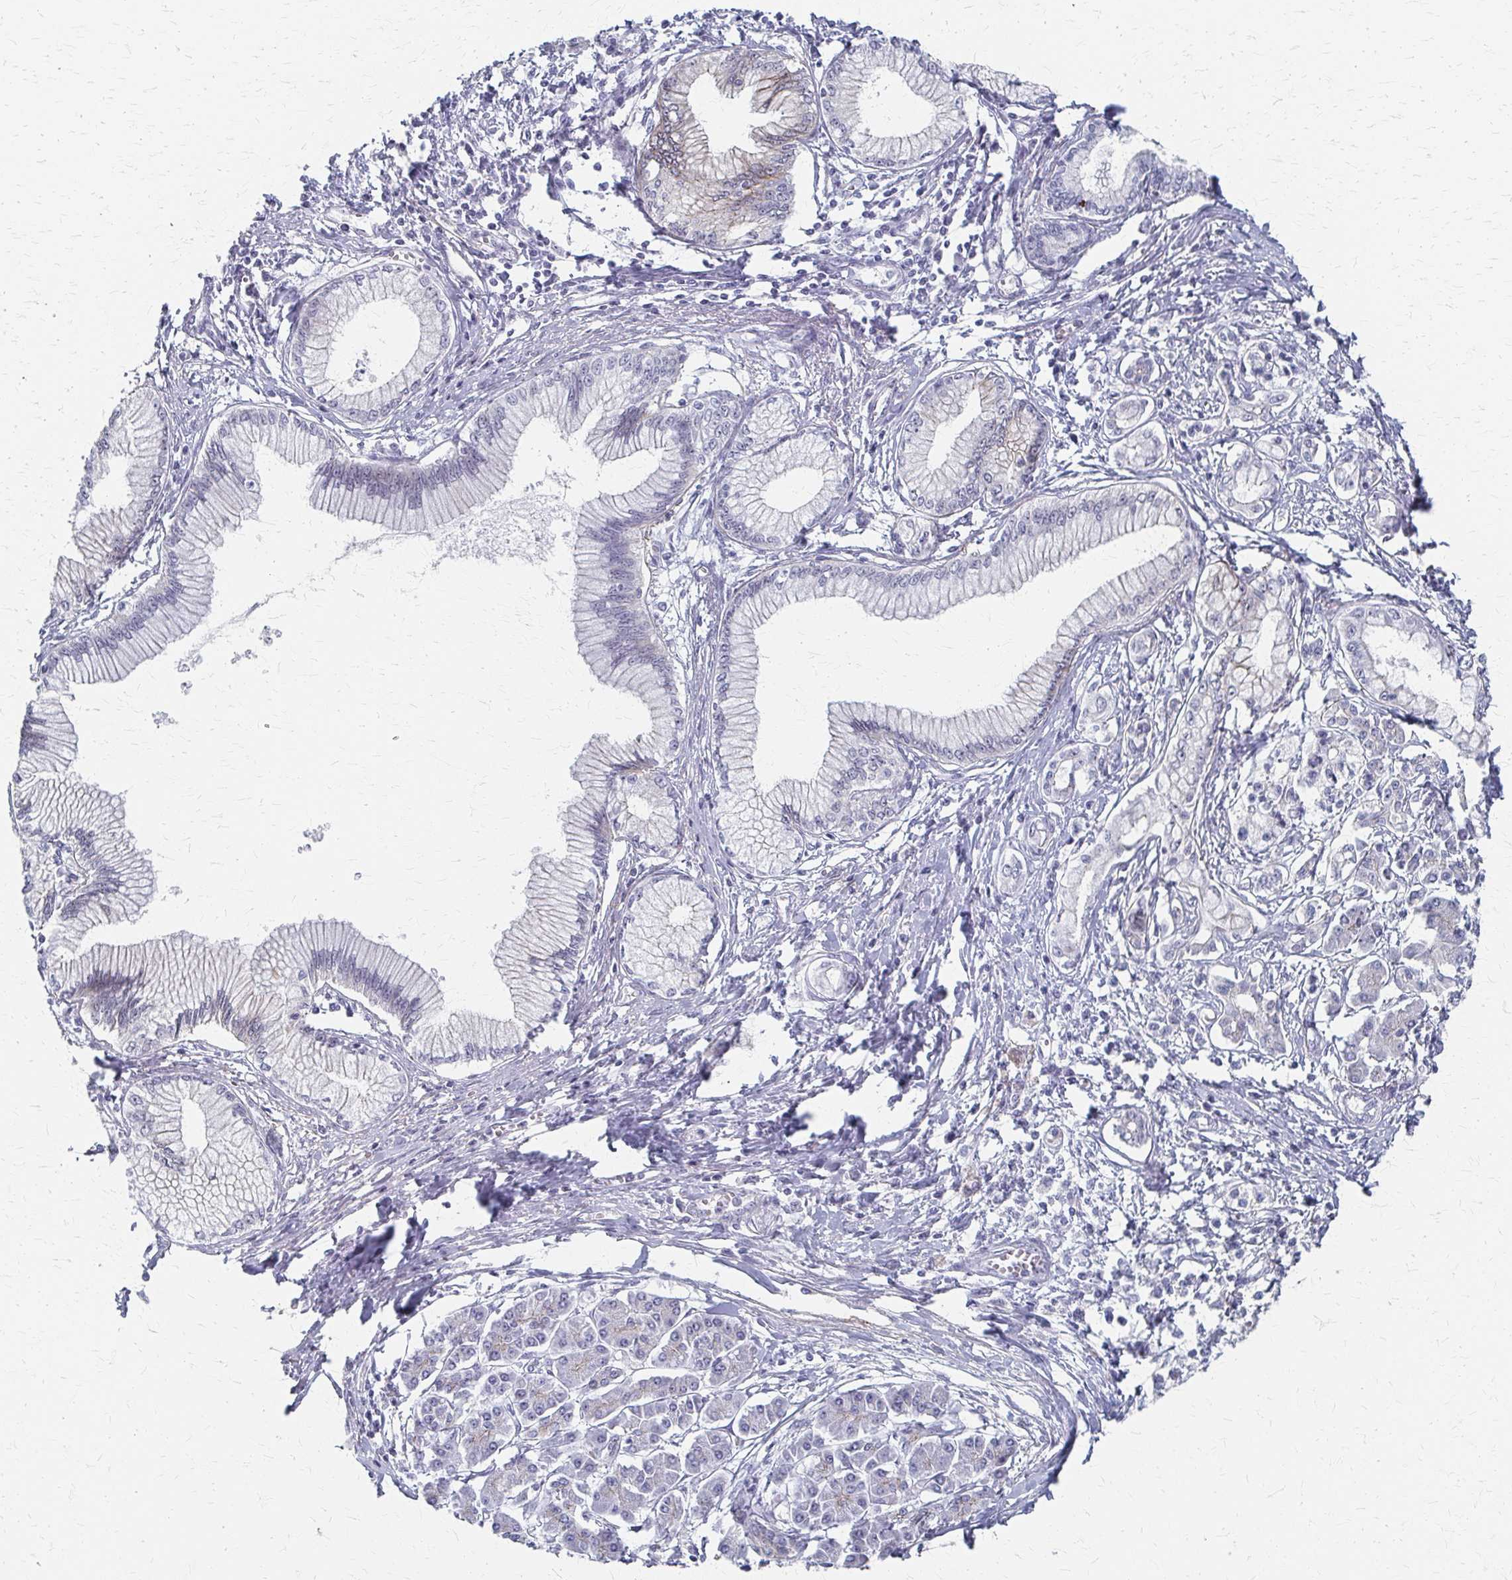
{"staining": {"intensity": "negative", "quantity": "none", "location": "none"}, "tissue": "pancreatic cancer", "cell_type": "Tumor cells", "image_type": "cancer", "snomed": [{"axis": "morphology", "description": "Adenocarcinoma, NOS"}, {"axis": "topography", "description": "Pancreas"}], "caption": "This image is of pancreatic cancer (adenocarcinoma) stained with immunohistochemistry to label a protein in brown with the nuclei are counter-stained blue. There is no positivity in tumor cells.", "gene": "PES1", "patient": {"sex": "female", "age": 68}}